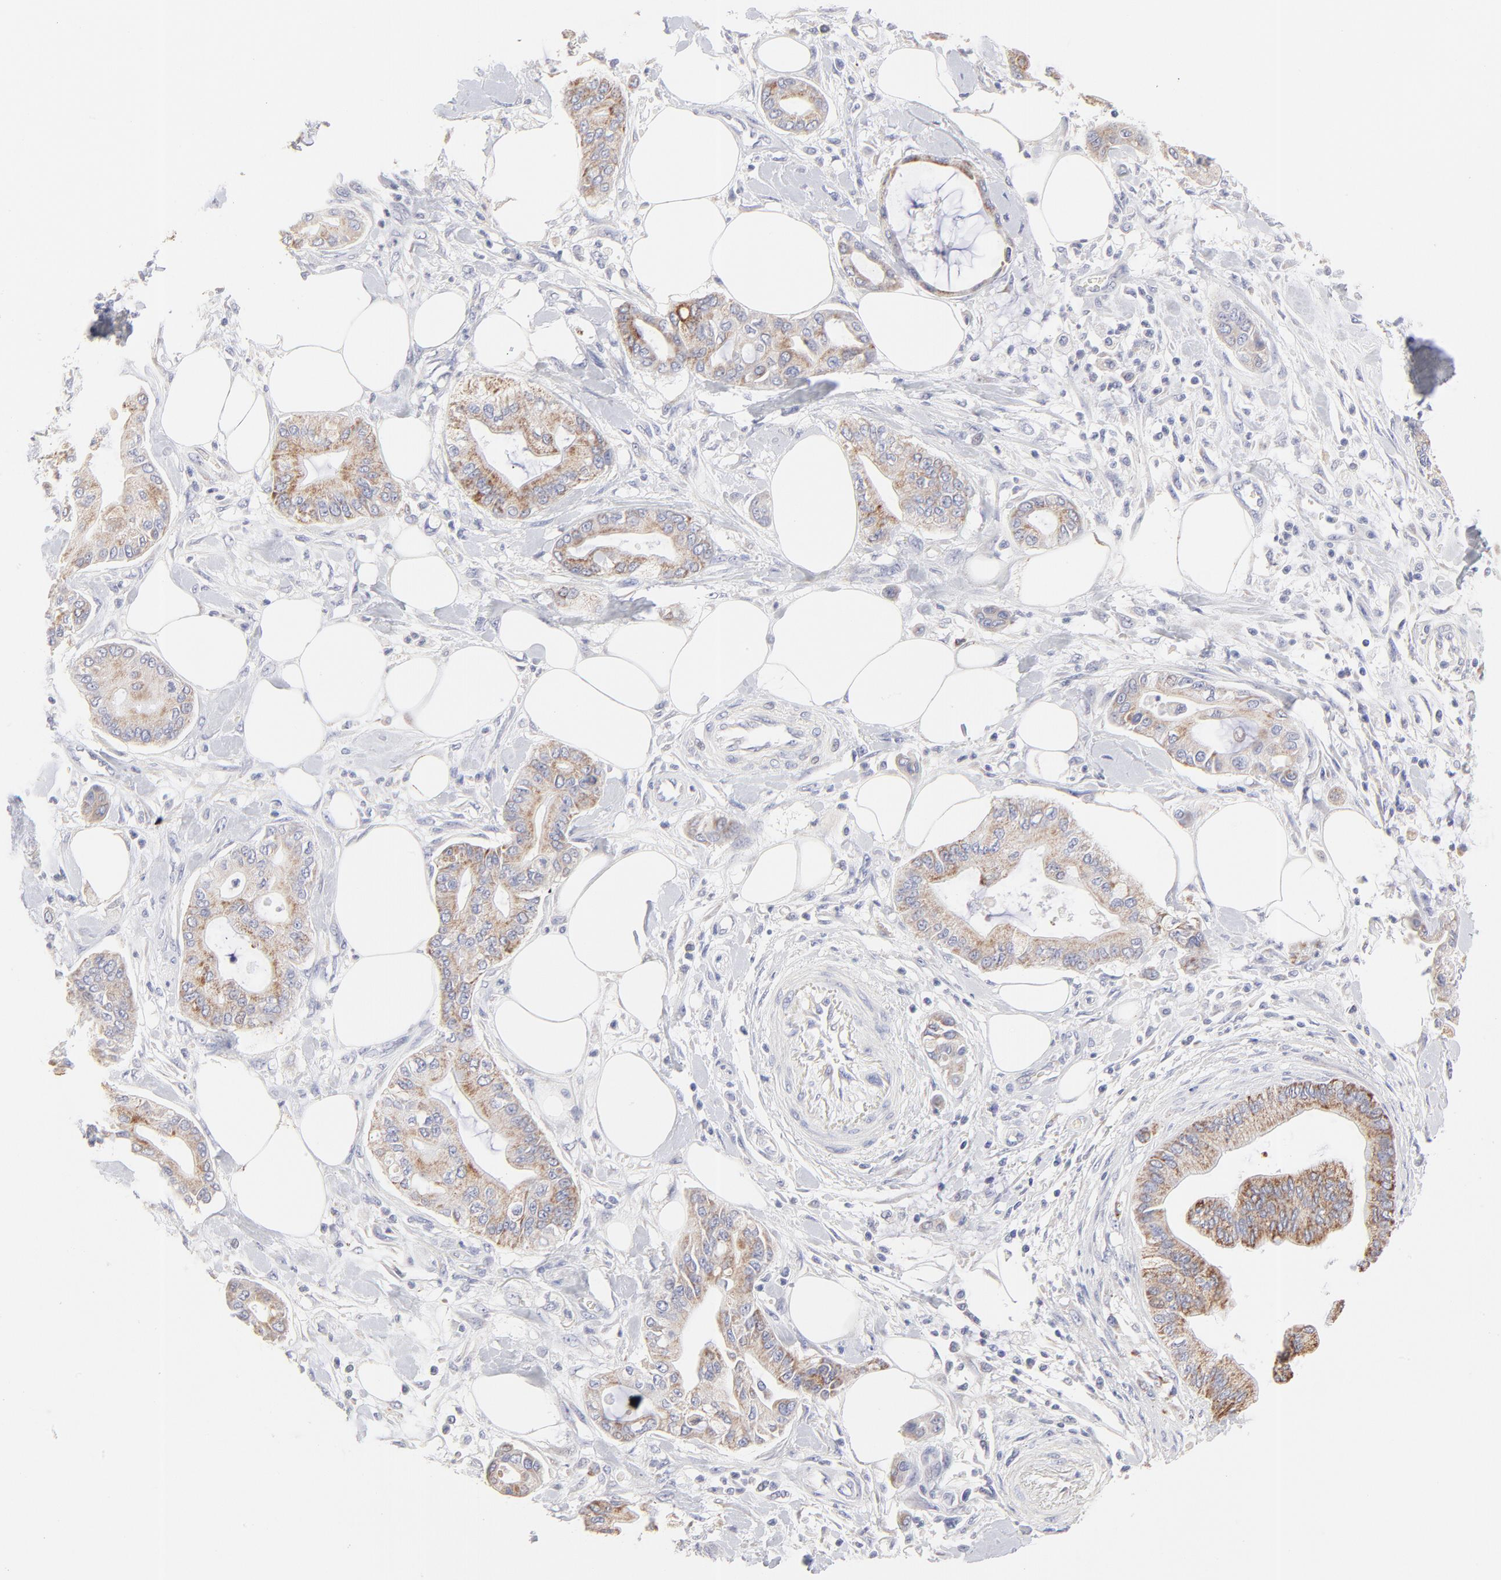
{"staining": {"intensity": "moderate", "quantity": ">75%", "location": "cytoplasmic/membranous"}, "tissue": "pancreatic cancer", "cell_type": "Tumor cells", "image_type": "cancer", "snomed": [{"axis": "morphology", "description": "Adenocarcinoma, NOS"}, {"axis": "morphology", "description": "Adenocarcinoma, metastatic, NOS"}, {"axis": "topography", "description": "Lymph node"}, {"axis": "topography", "description": "Pancreas"}, {"axis": "topography", "description": "Duodenum"}], "caption": "IHC micrograph of neoplastic tissue: pancreatic cancer stained using IHC exhibits medium levels of moderate protein expression localized specifically in the cytoplasmic/membranous of tumor cells, appearing as a cytoplasmic/membranous brown color.", "gene": "TST", "patient": {"sex": "female", "age": 64}}